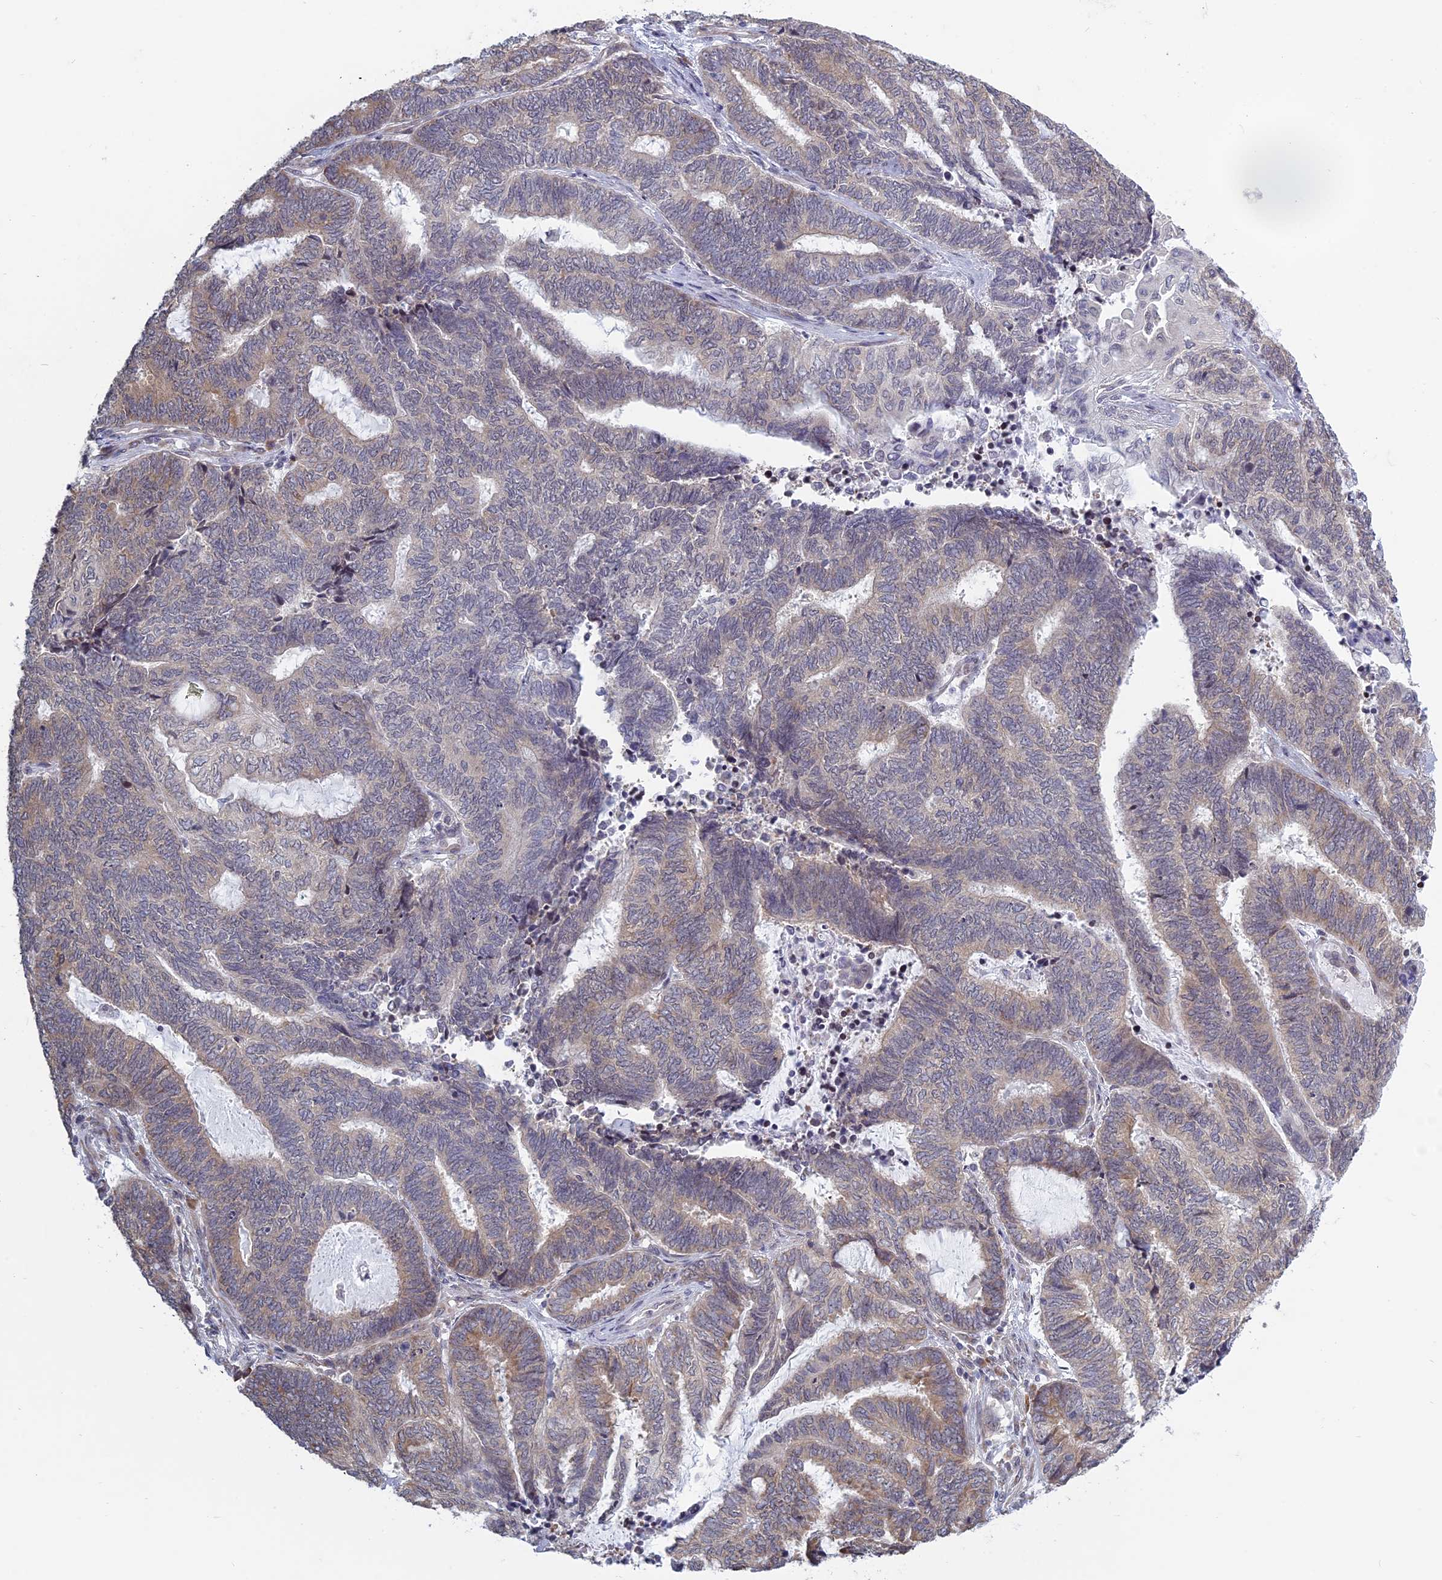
{"staining": {"intensity": "weak", "quantity": "25%-75%", "location": "cytoplasmic/membranous"}, "tissue": "endometrial cancer", "cell_type": "Tumor cells", "image_type": "cancer", "snomed": [{"axis": "morphology", "description": "Adenocarcinoma, NOS"}, {"axis": "topography", "description": "Uterus"}, {"axis": "topography", "description": "Endometrium"}], "caption": "Endometrial cancer (adenocarcinoma) stained for a protein reveals weak cytoplasmic/membranous positivity in tumor cells. The protein is stained brown, and the nuclei are stained in blue (DAB (3,3'-diaminobenzidine) IHC with brightfield microscopy, high magnification).", "gene": "RPS19BP1", "patient": {"sex": "female", "age": 70}}